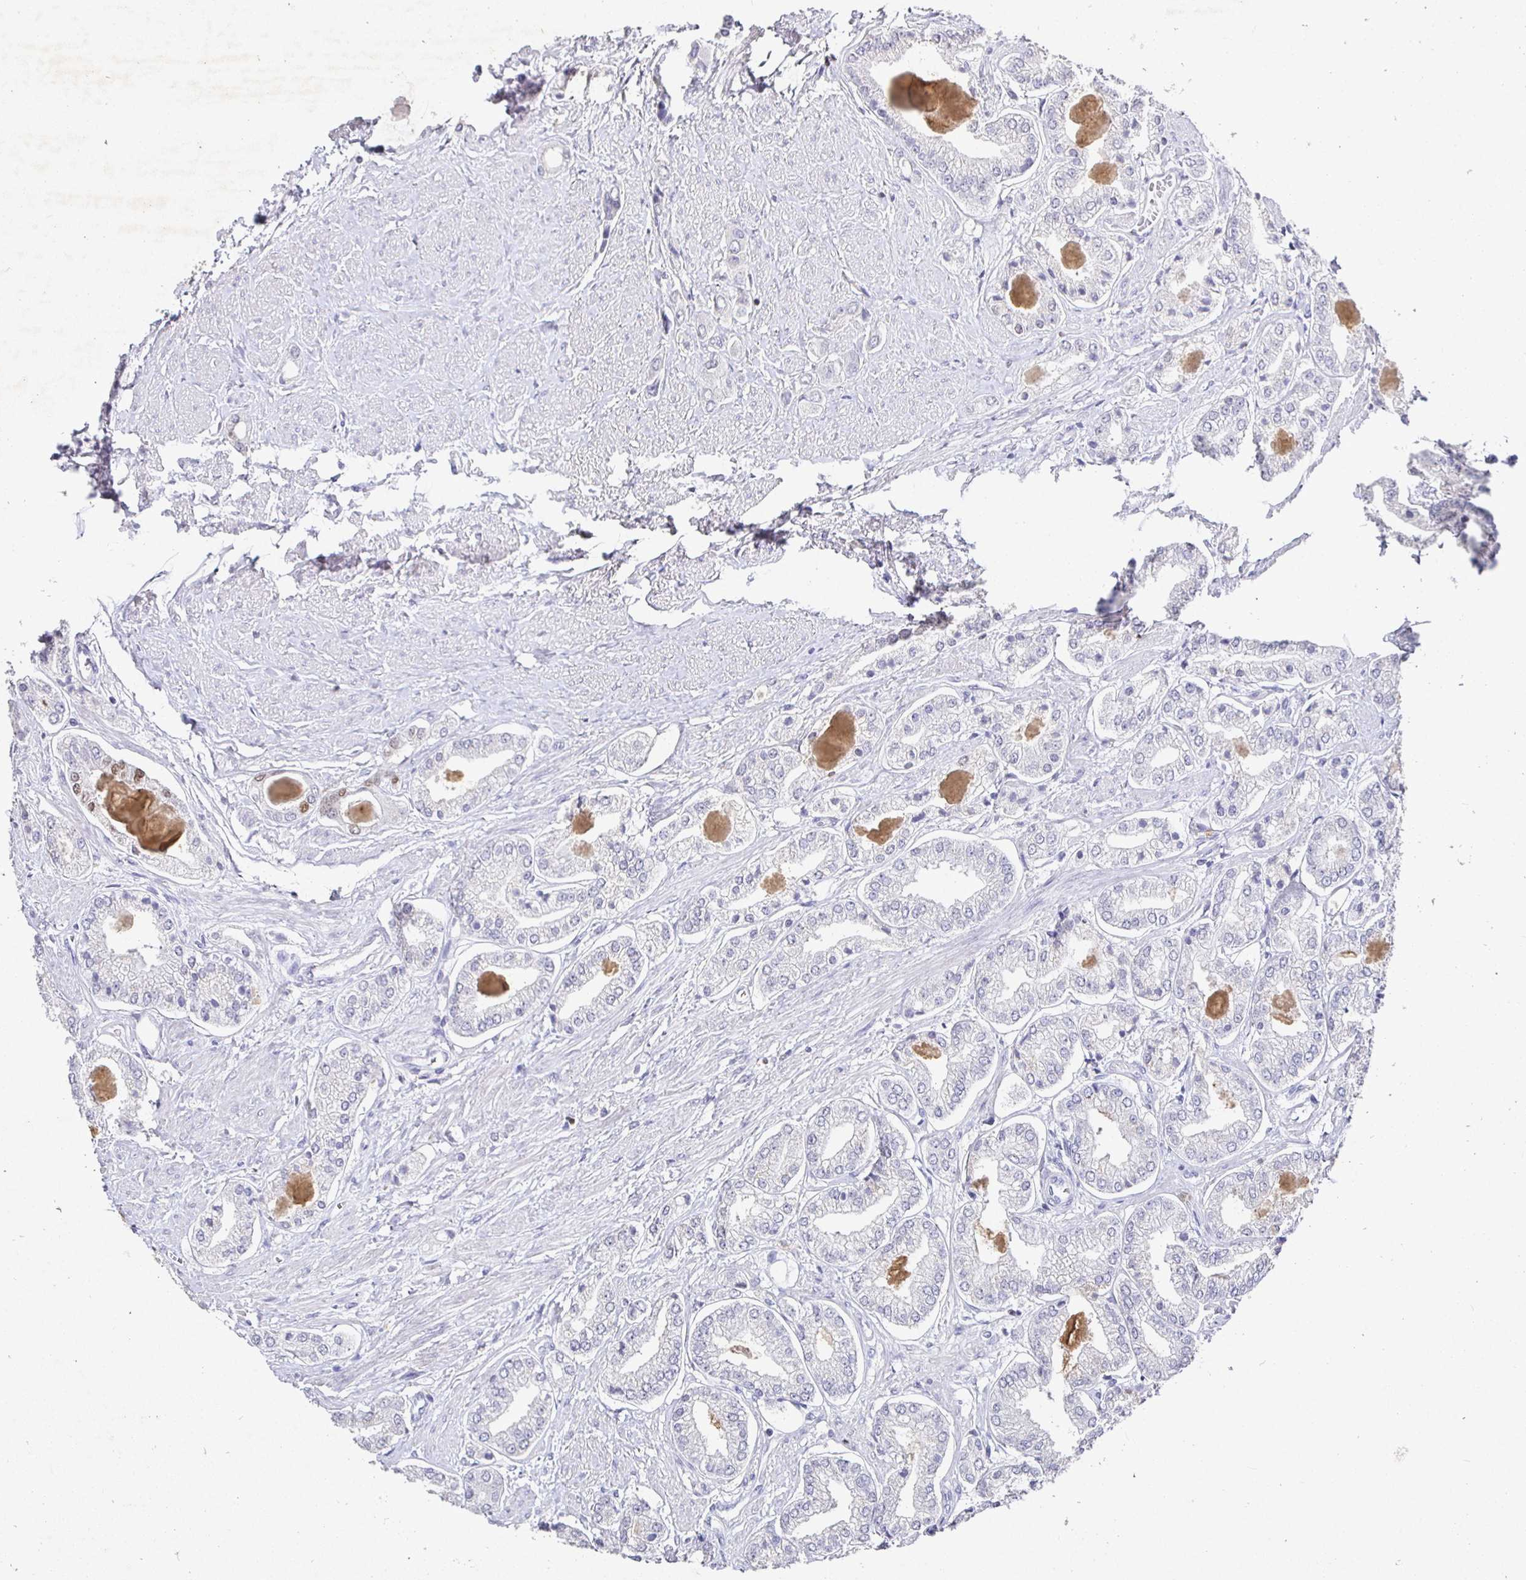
{"staining": {"intensity": "negative", "quantity": "none", "location": "none"}, "tissue": "prostate cancer", "cell_type": "Tumor cells", "image_type": "cancer", "snomed": [{"axis": "morphology", "description": "Adenocarcinoma, Low grade"}, {"axis": "topography", "description": "Prostate"}], "caption": "Immunohistochemistry of prostate low-grade adenocarcinoma displays no expression in tumor cells.", "gene": "SATB1", "patient": {"sex": "male", "age": 69}}